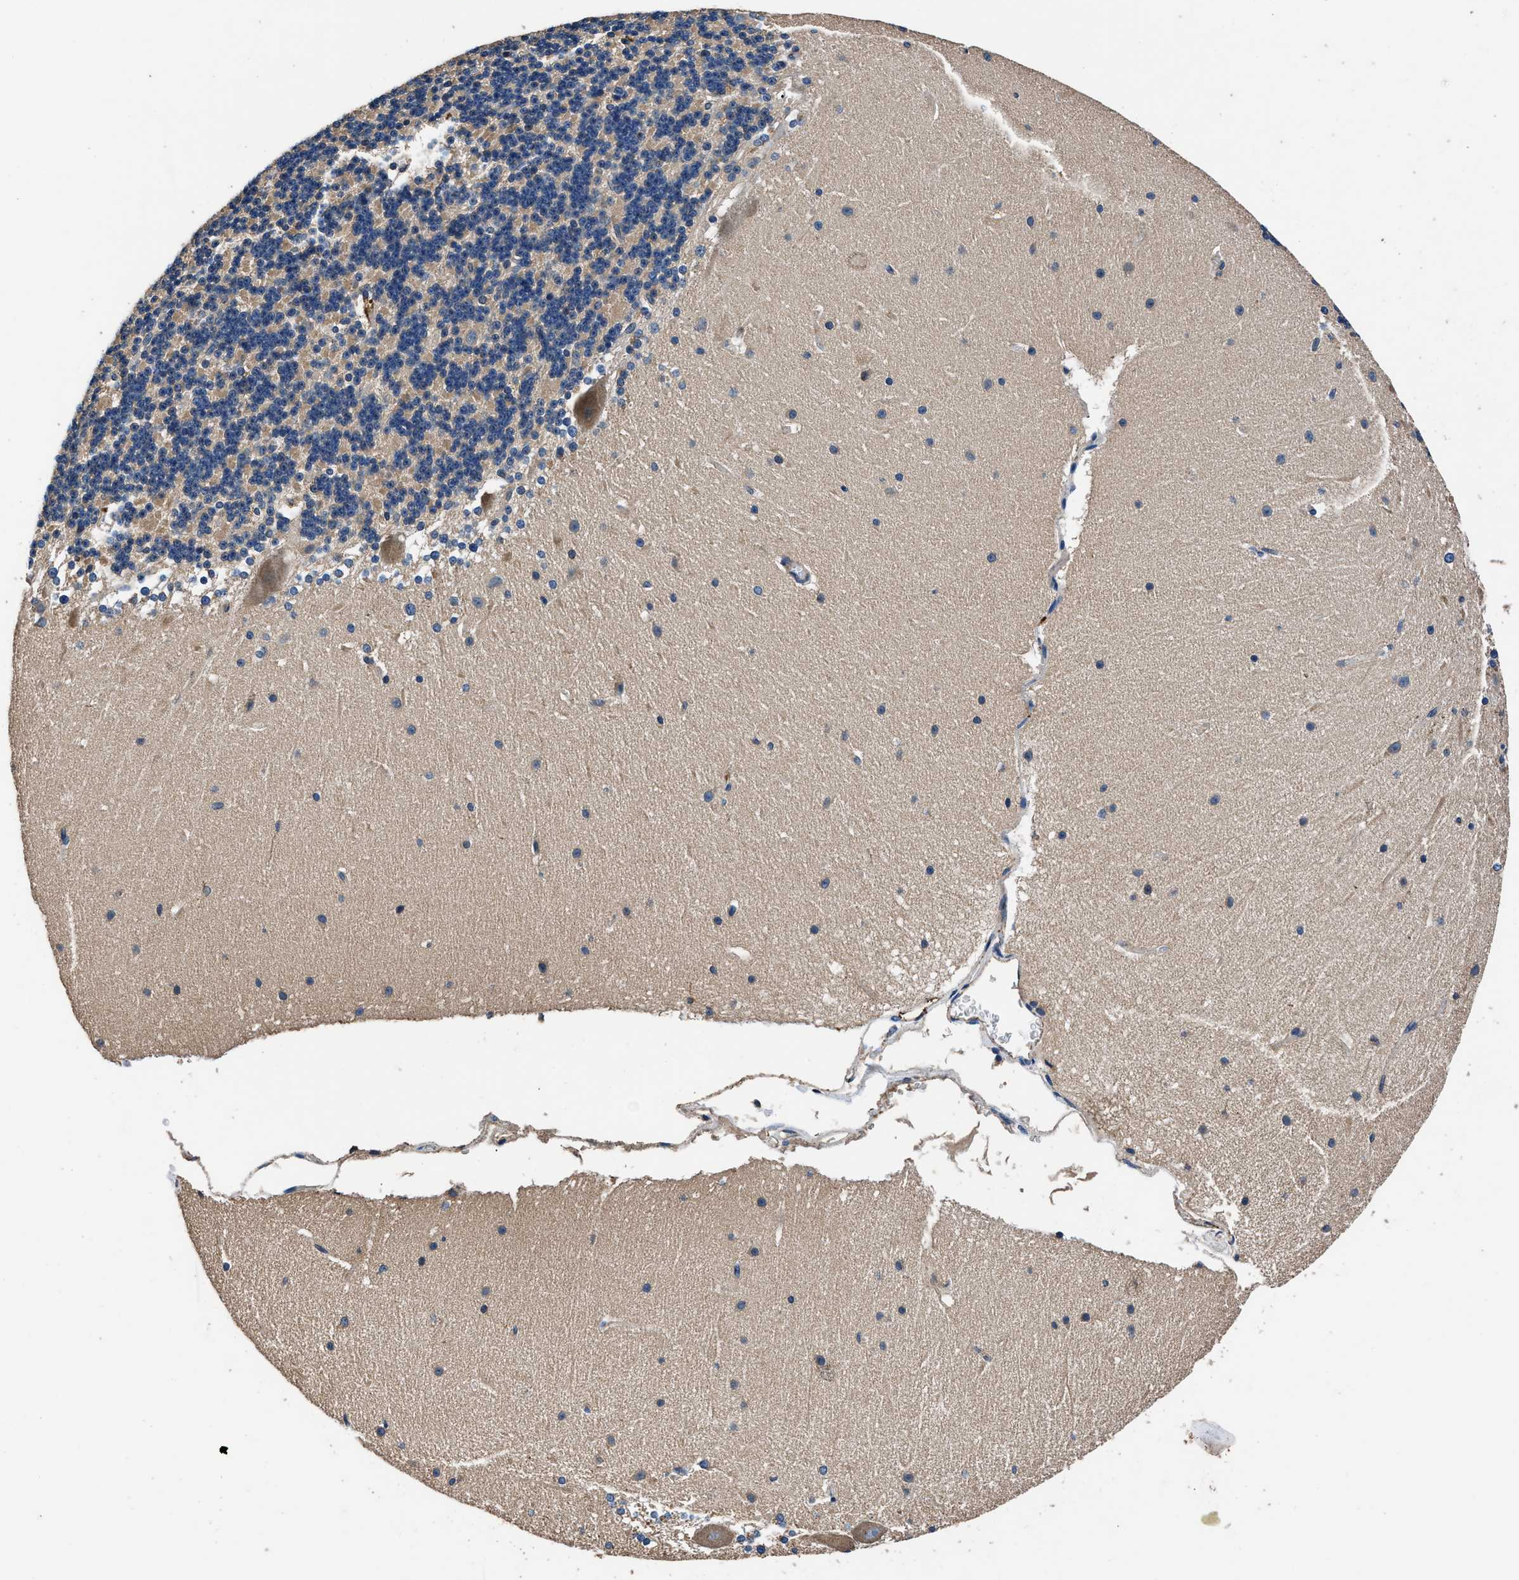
{"staining": {"intensity": "weak", "quantity": "25%-75%", "location": "cytoplasmic/membranous"}, "tissue": "cerebellum", "cell_type": "Cells in granular layer", "image_type": "normal", "snomed": [{"axis": "morphology", "description": "Normal tissue, NOS"}, {"axis": "topography", "description": "Cerebellum"}], "caption": "About 25%-75% of cells in granular layer in normal human cerebellum display weak cytoplasmic/membranous protein staining as visualized by brown immunohistochemical staining.", "gene": "DHRS7B", "patient": {"sex": "female", "age": 19}}